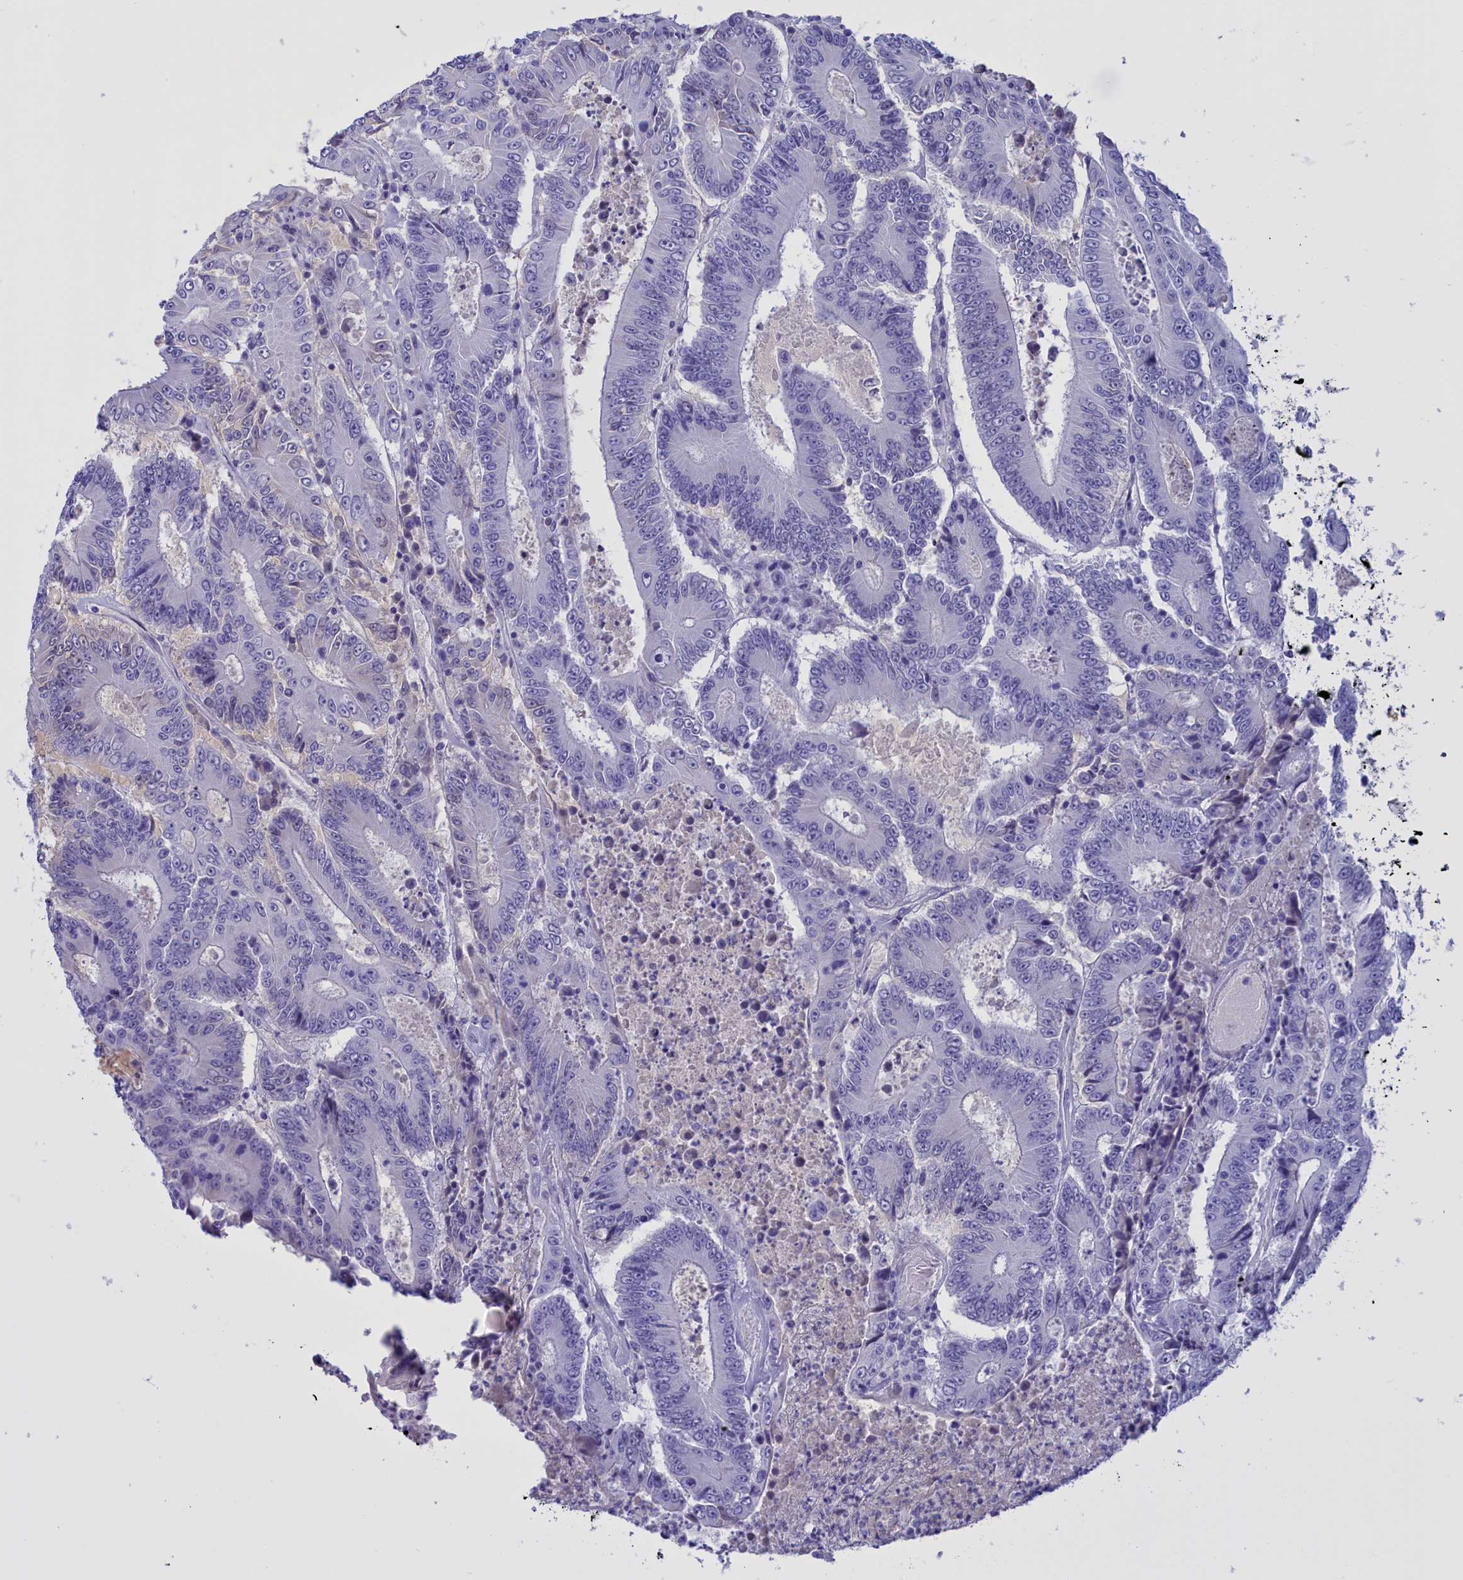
{"staining": {"intensity": "negative", "quantity": "none", "location": "none"}, "tissue": "colorectal cancer", "cell_type": "Tumor cells", "image_type": "cancer", "snomed": [{"axis": "morphology", "description": "Adenocarcinoma, NOS"}, {"axis": "topography", "description": "Colon"}], "caption": "Immunohistochemistry (IHC) of human colorectal cancer reveals no expression in tumor cells.", "gene": "PROK2", "patient": {"sex": "male", "age": 83}}